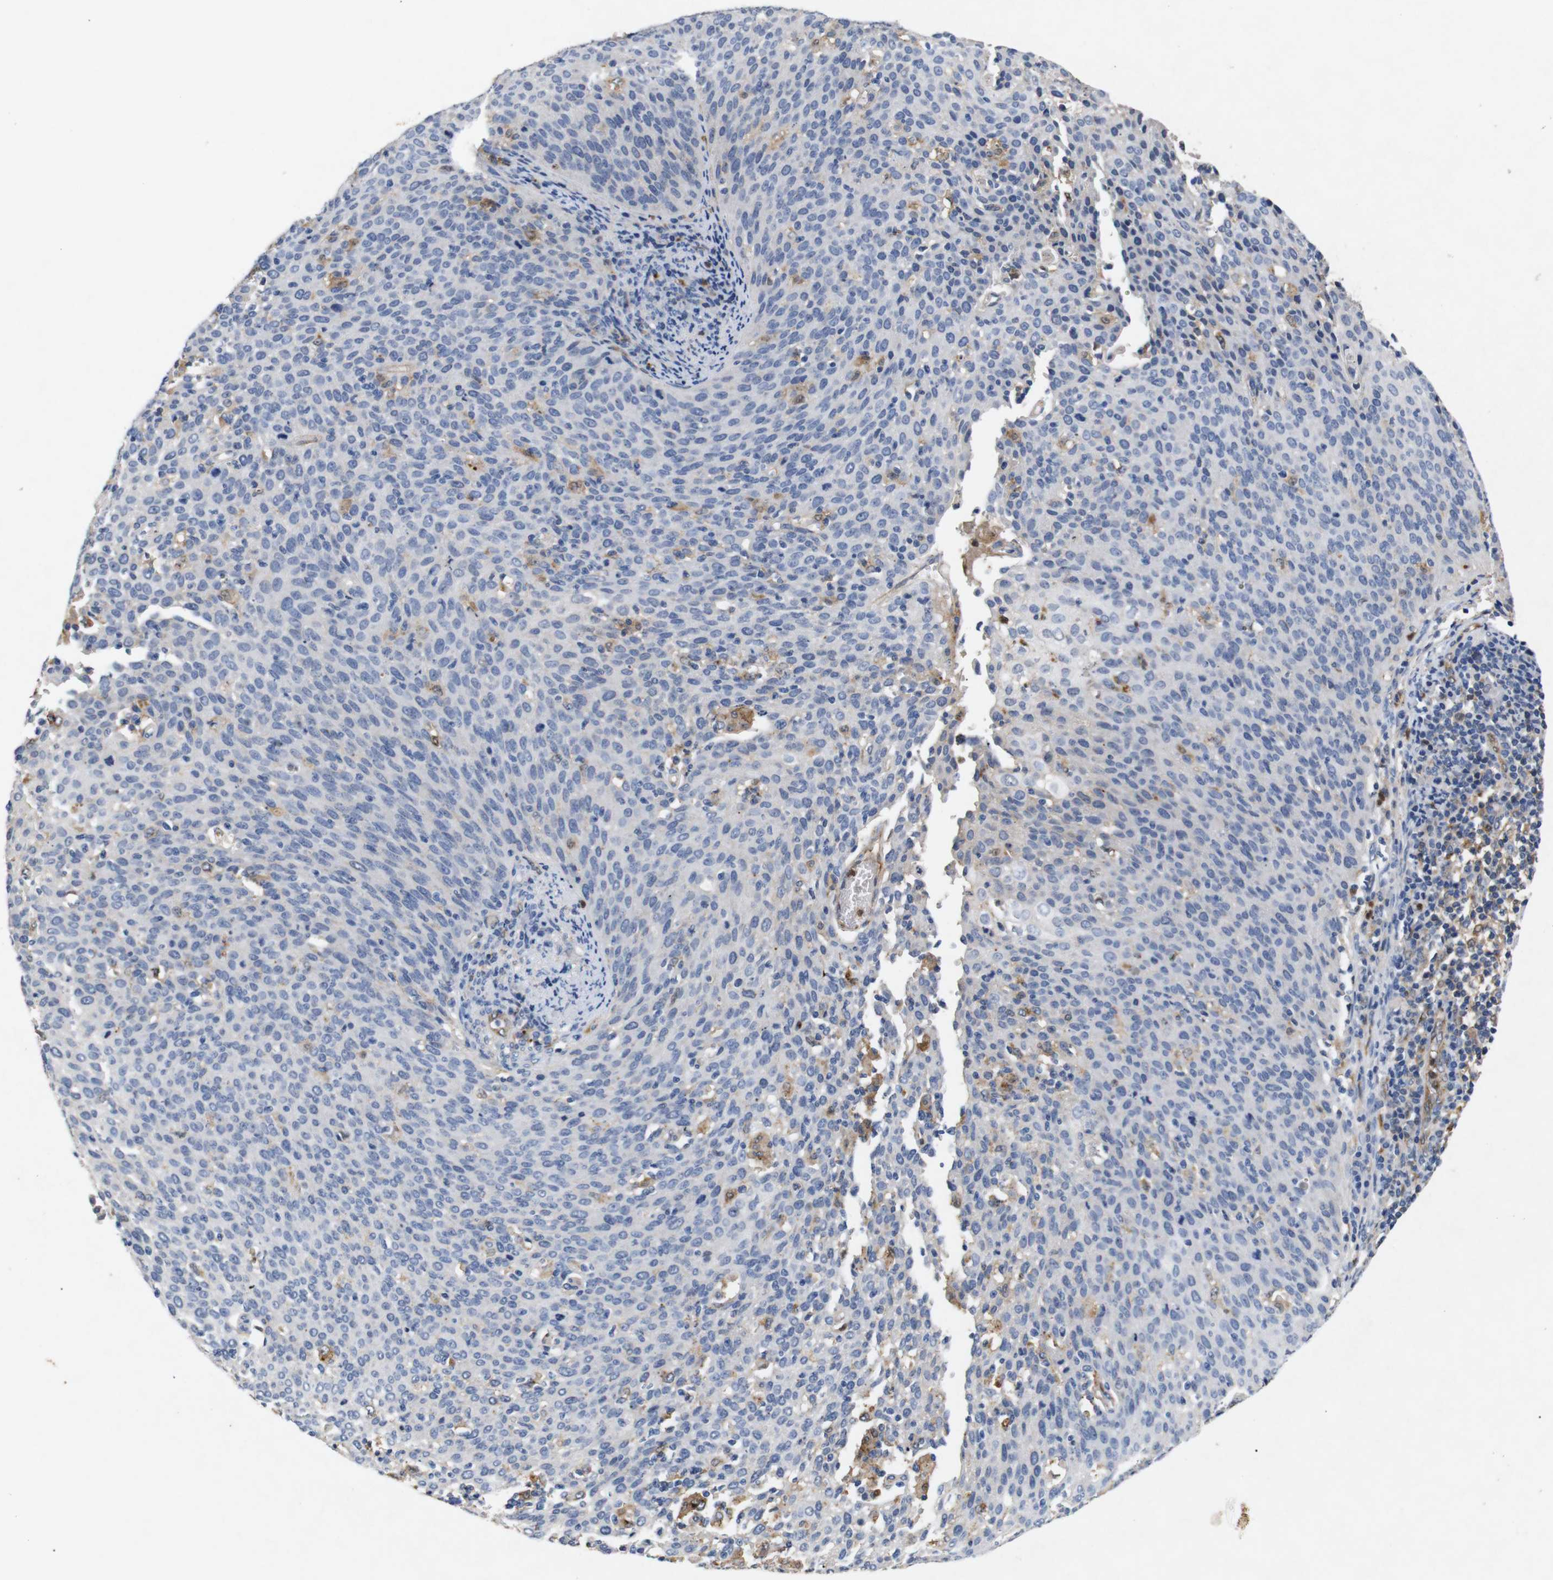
{"staining": {"intensity": "moderate", "quantity": "<25%", "location": "cytoplasmic/membranous"}, "tissue": "cervical cancer", "cell_type": "Tumor cells", "image_type": "cancer", "snomed": [{"axis": "morphology", "description": "Squamous cell carcinoma, NOS"}, {"axis": "topography", "description": "Cervix"}], "caption": "A micrograph of human cervical cancer (squamous cell carcinoma) stained for a protein exhibits moderate cytoplasmic/membranous brown staining in tumor cells. (brown staining indicates protein expression, while blue staining denotes nuclei).", "gene": "SDCBP", "patient": {"sex": "female", "age": 38}}